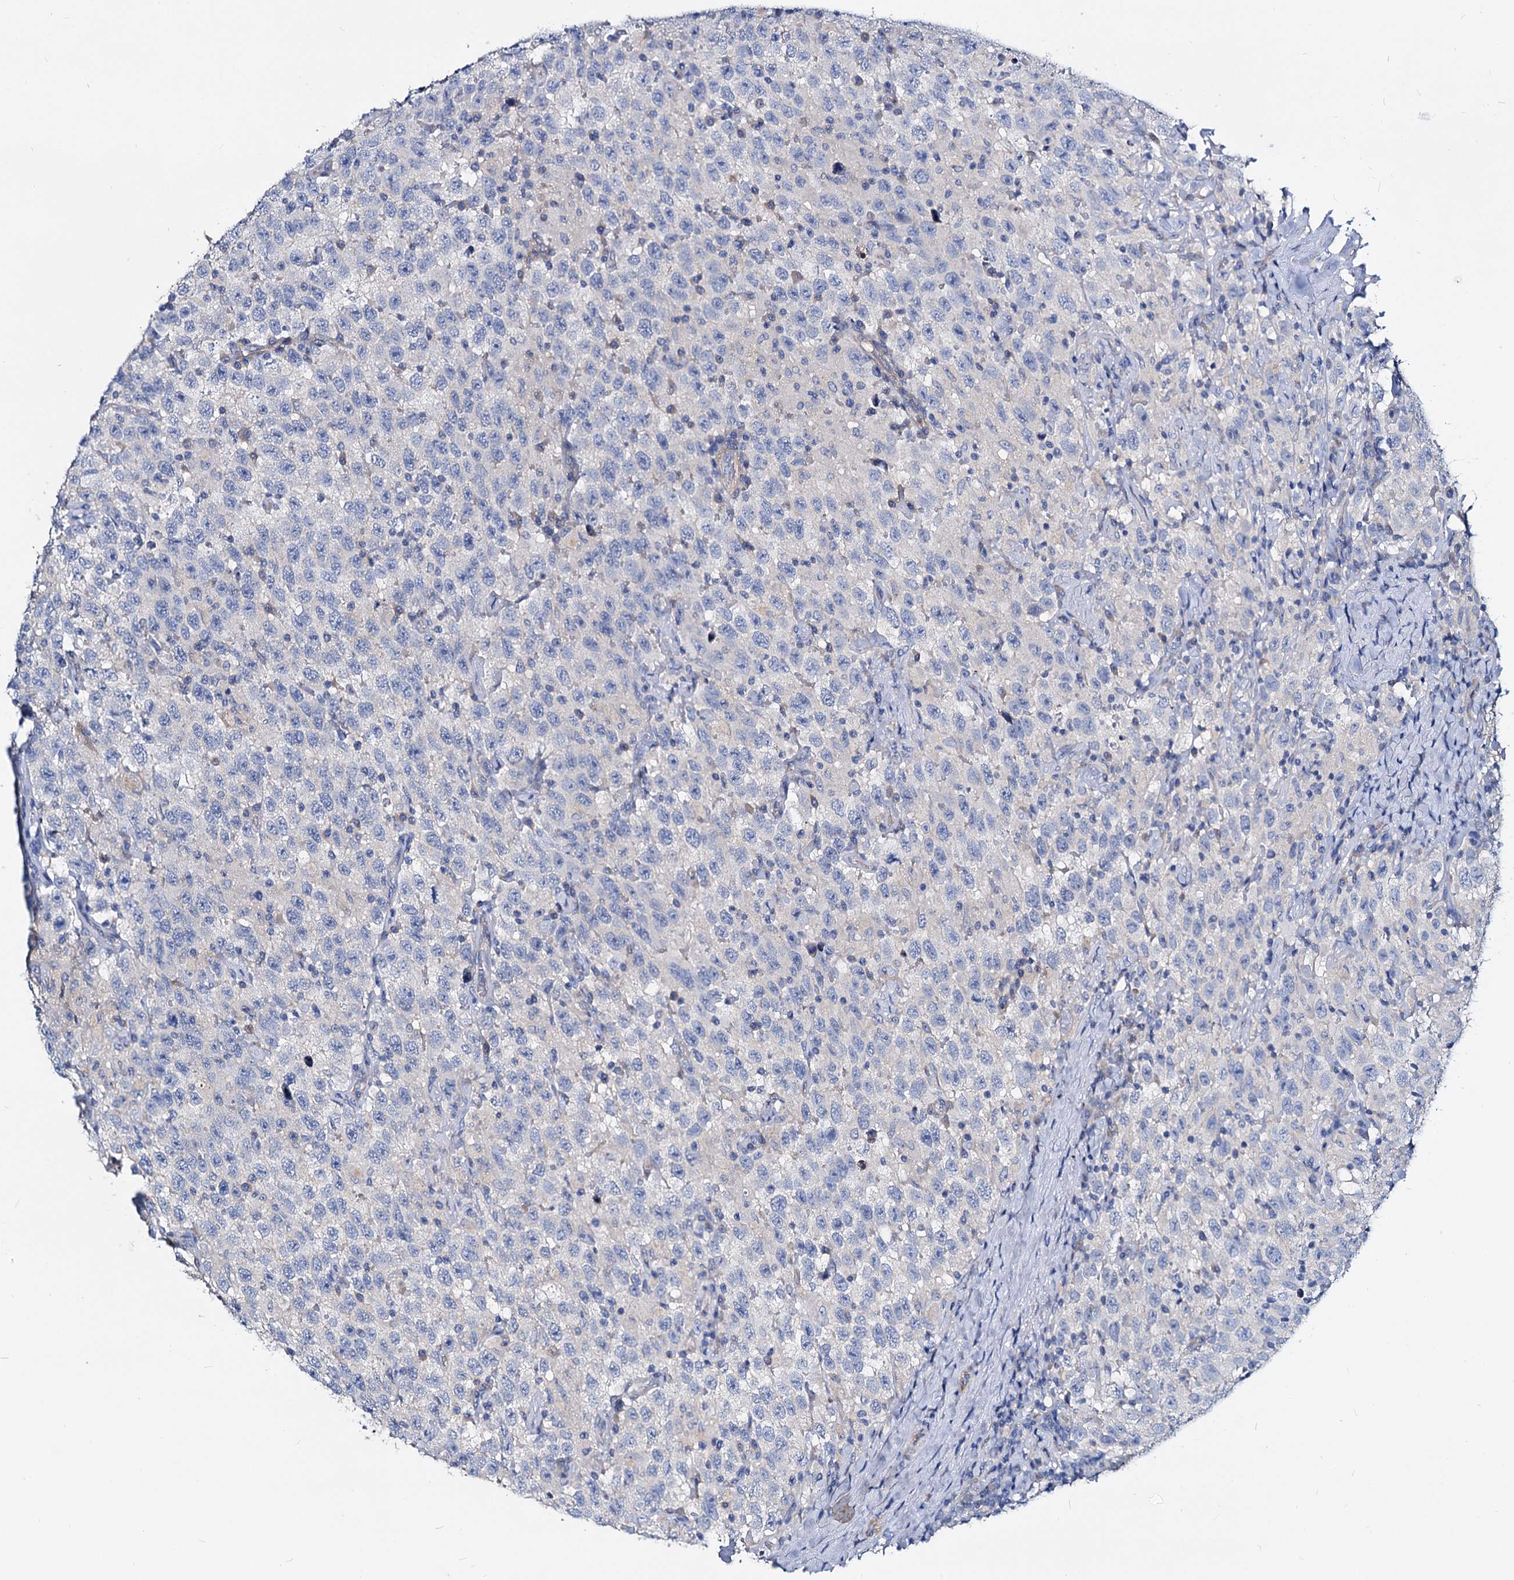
{"staining": {"intensity": "negative", "quantity": "none", "location": "none"}, "tissue": "testis cancer", "cell_type": "Tumor cells", "image_type": "cancer", "snomed": [{"axis": "morphology", "description": "Seminoma, NOS"}, {"axis": "topography", "description": "Testis"}], "caption": "This is an IHC photomicrograph of human testis cancer. There is no positivity in tumor cells.", "gene": "DYDC2", "patient": {"sex": "male", "age": 41}}